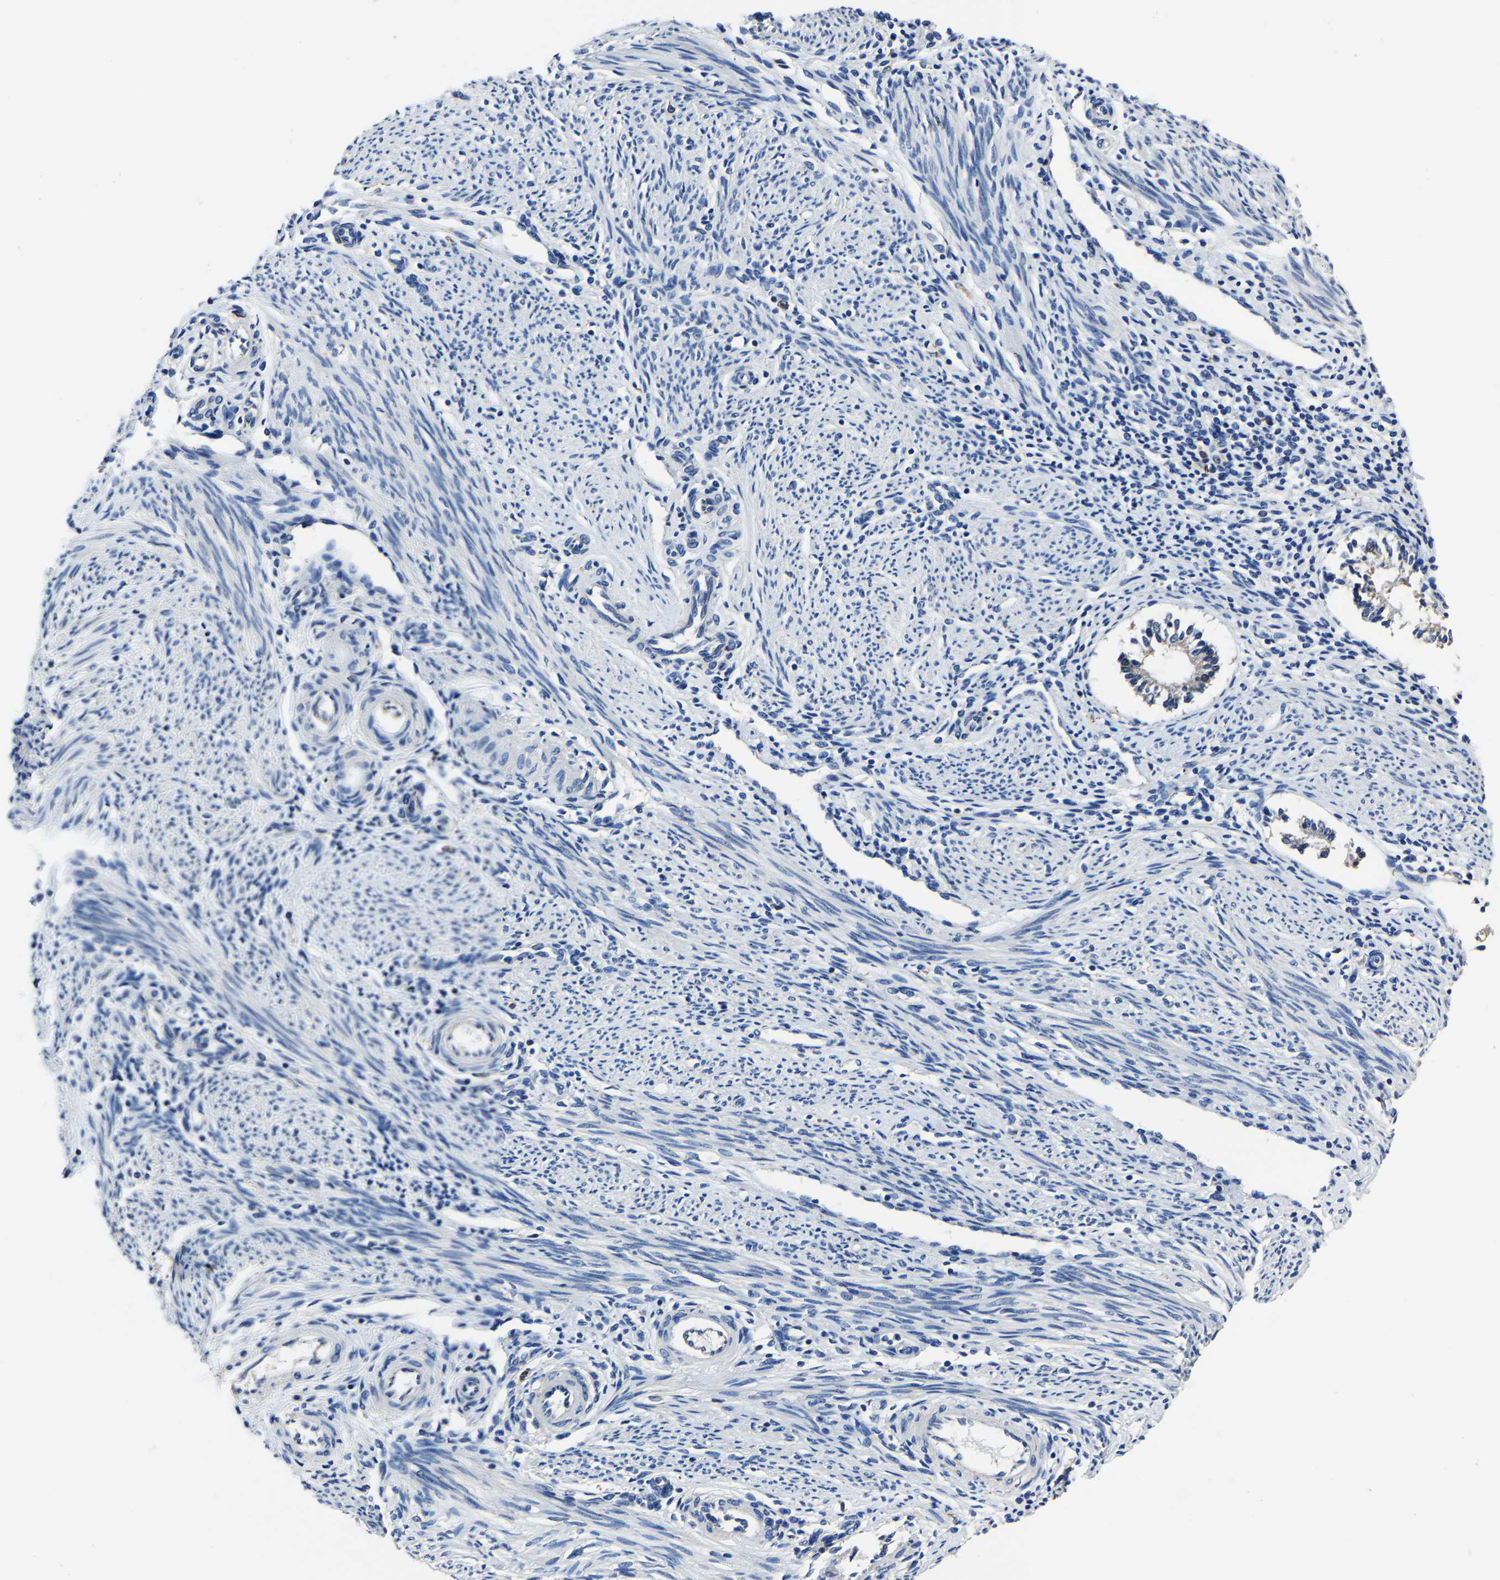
{"staining": {"intensity": "negative", "quantity": "none", "location": "none"}, "tissue": "endometrium", "cell_type": "Cells in endometrial stroma", "image_type": "normal", "snomed": [{"axis": "morphology", "description": "Normal tissue, NOS"}, {"axis": "topography", "description": "Endometrium"}], "caption": "This is an immunohistochemistry micrograph of normal endometrium. There is no staining in cells in endometrial stroma.", "gene": "STRBP", "patient": {"sex": "female", "age": 42}}